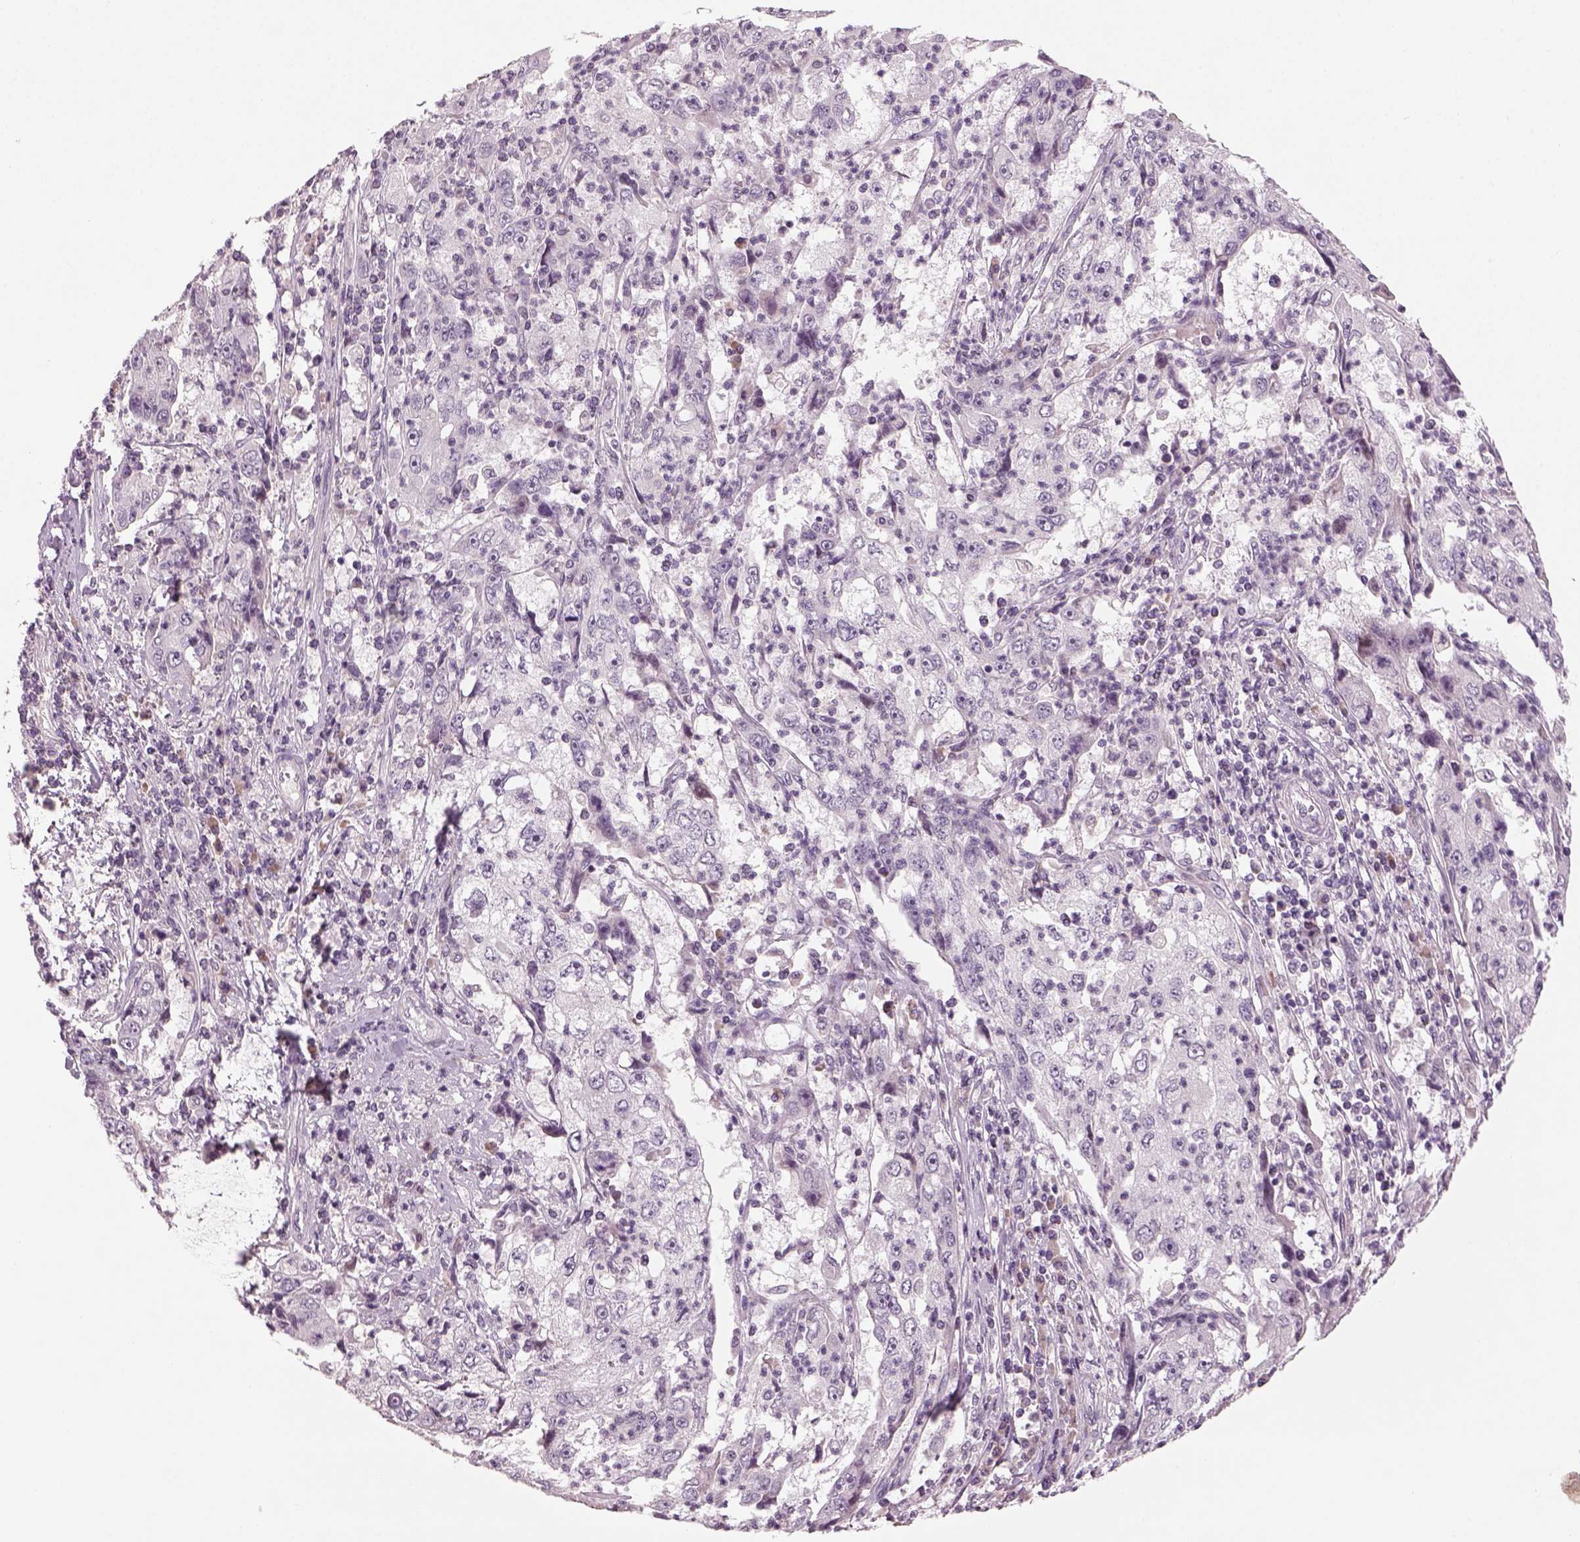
{"staining": {"intensity": "negative", "quantity": "none", "location": "none"}, "tissue": "cervical cancer", "cell_type": "Tumor cells", "image_type": "cancer", "snomed": [{"axis": "morphology", "description": "Squamous cell carcinoma, NOS"}, {"axis": "topography", "description": "Cervix"}], "caption": "Photomicrograph shows no protein staining in tumor cells of cervical cancer tissue.", "gene": "PENK", "patient": {"sex": "female", "age": 36}}